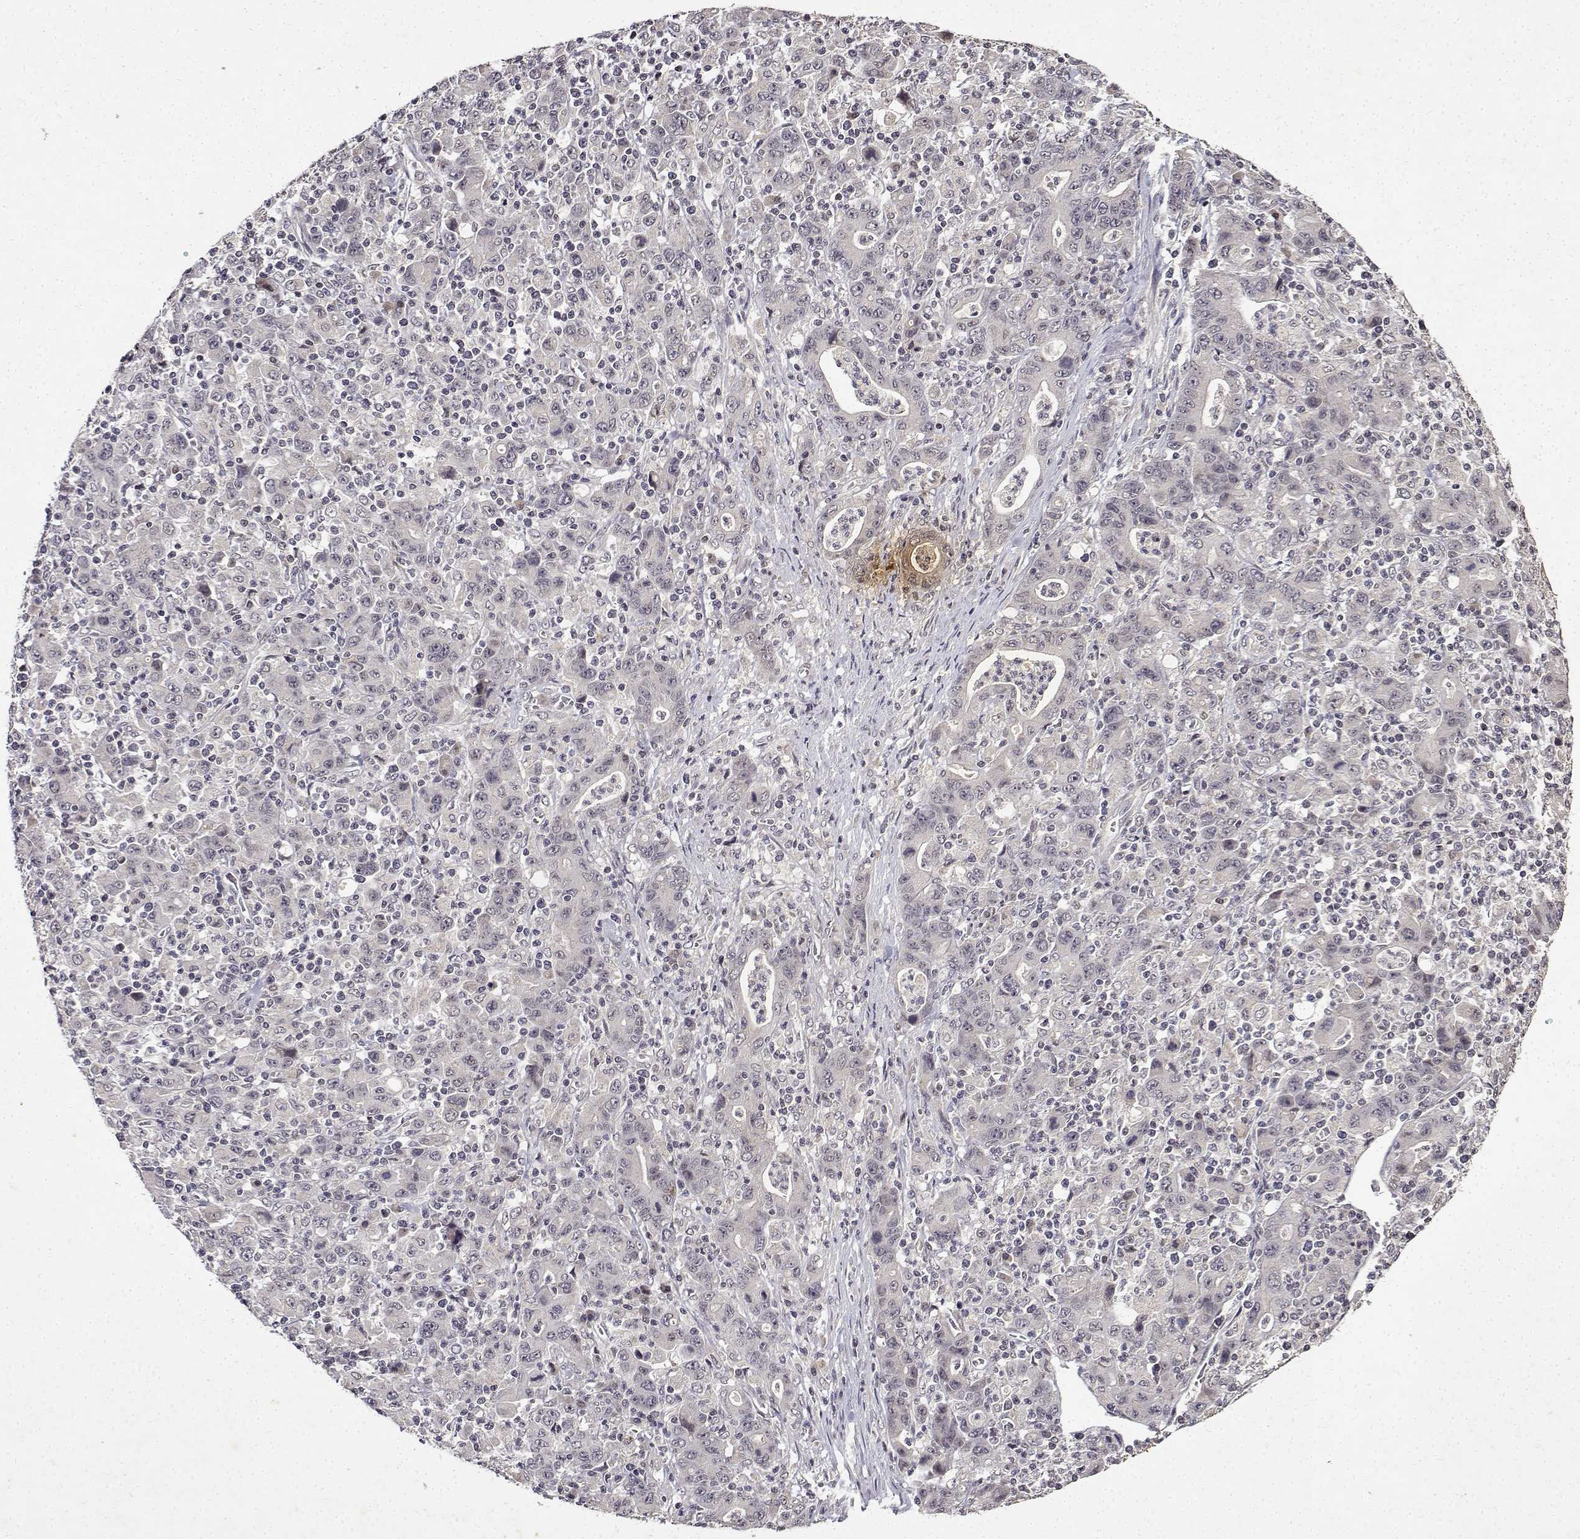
{"staining": {"intensity": "negative", "quantity": "none", "location": "none"}, "tissue": "stomach cancer", "cell_type": "Tumor cells", "image_type": "cancer", "snomed": [{"axis": "morphology", "description": "Adenocarcinoma, NOS"}, {"axis": "topography", "description": "Stomach, upper"}], "caption": "IHC of human stomach cancer displays no positivity in tumor cells.", "gene": "BDNF", "patient": {"sex": "male", "age": 69}}